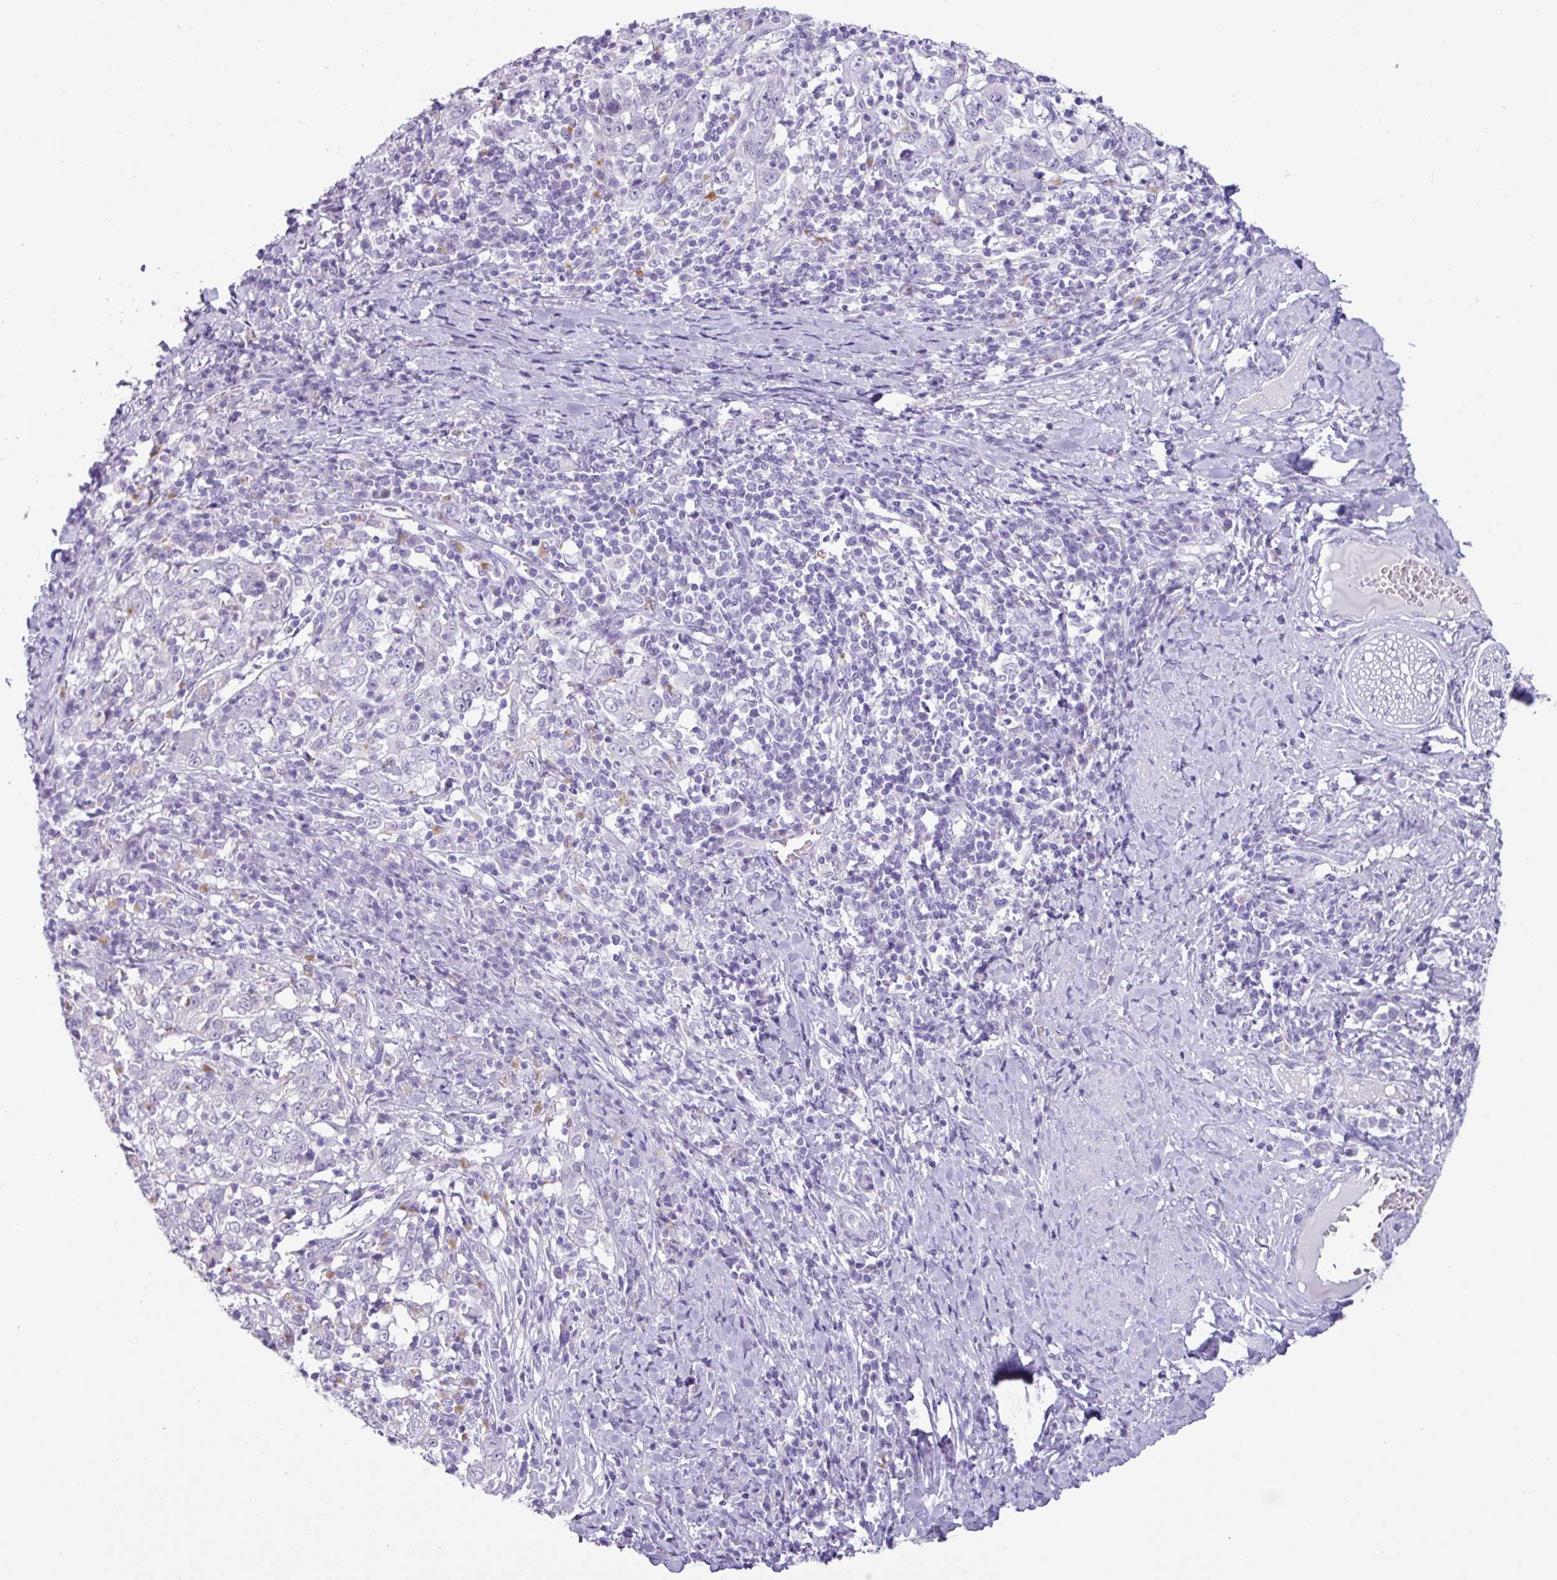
{"staining": {"intensity": "negative", "quantity": "none", "location": "none"}, "tissue": "cervical cancer", "cell_type": "Tumor cells", "image_type": "cancer", "snomed": [{"axis": "morphology", "description": "Squamous cell carcinoma, NOS"}, {"axis": "topography", "description": "Cervix"}], "caption": "This is an IHC image of cervical squamous cell carcinoma. There is no positivity in tumor cells.", "gene": "NCCRP1", "patient": {"sex": "female", "age": 46}}